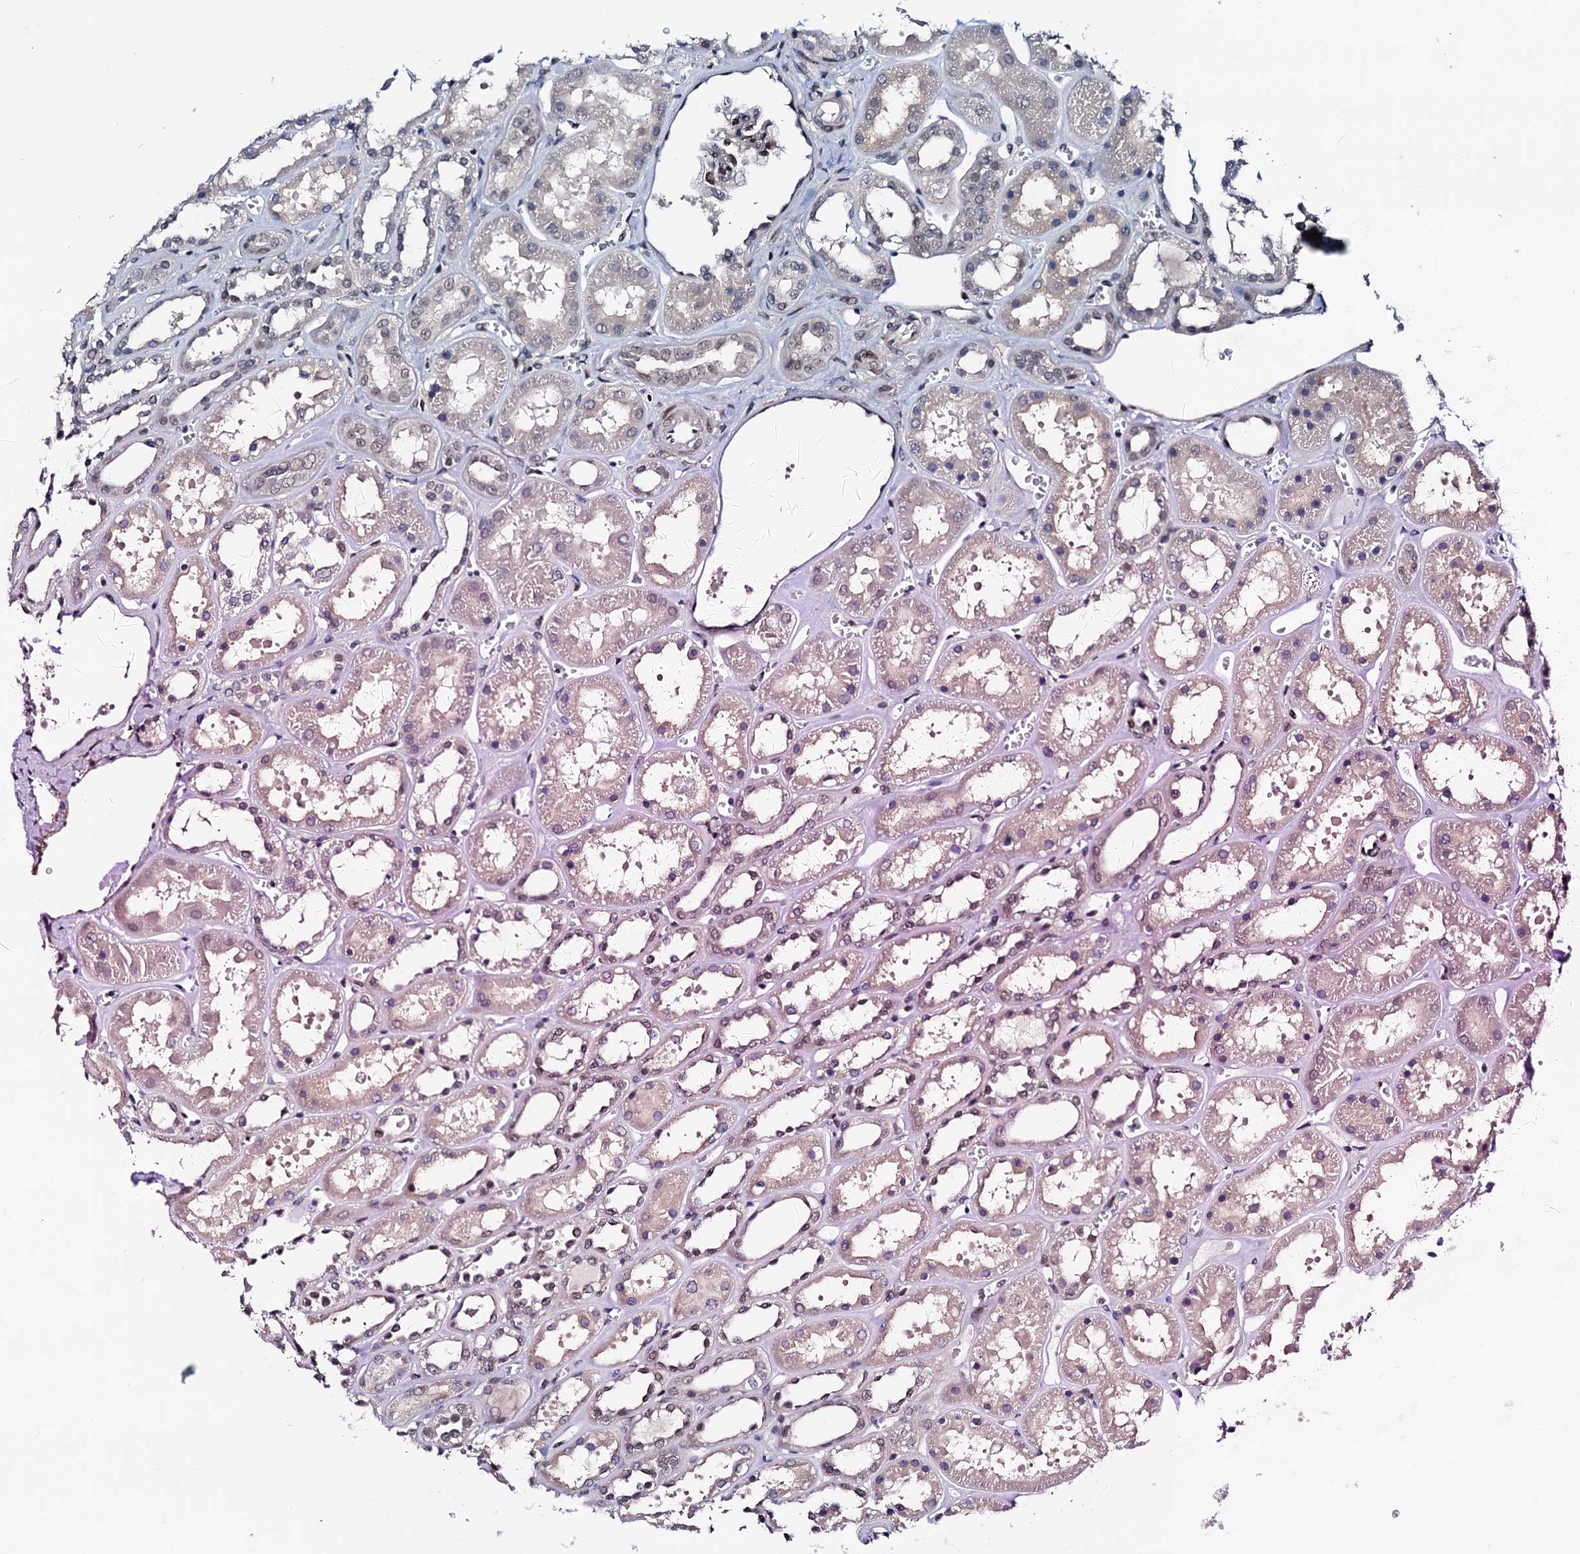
{"staining": {"intensity": "moderate", "quantity": ">75%", "location": "nuclear"}, "tissue": "kidney", "cell_type": "Cells in glomeruli", "image_type": "normal", "snomed": [{"axis": "morphology", "description": "Normal tissue, NOS"}, {"axis": "topography", "description": "Kidney"}], "caption": "Cells in glomeruli display moderate nuclear positivity in about >75% of cells in benign kidney. The staining was performed using DAB, with brown indicating positive protein expression. Nuclei are stained blue with hematoxylin.", "gene": "SAE1", "patient": {"sex": "female", "age": 41}}